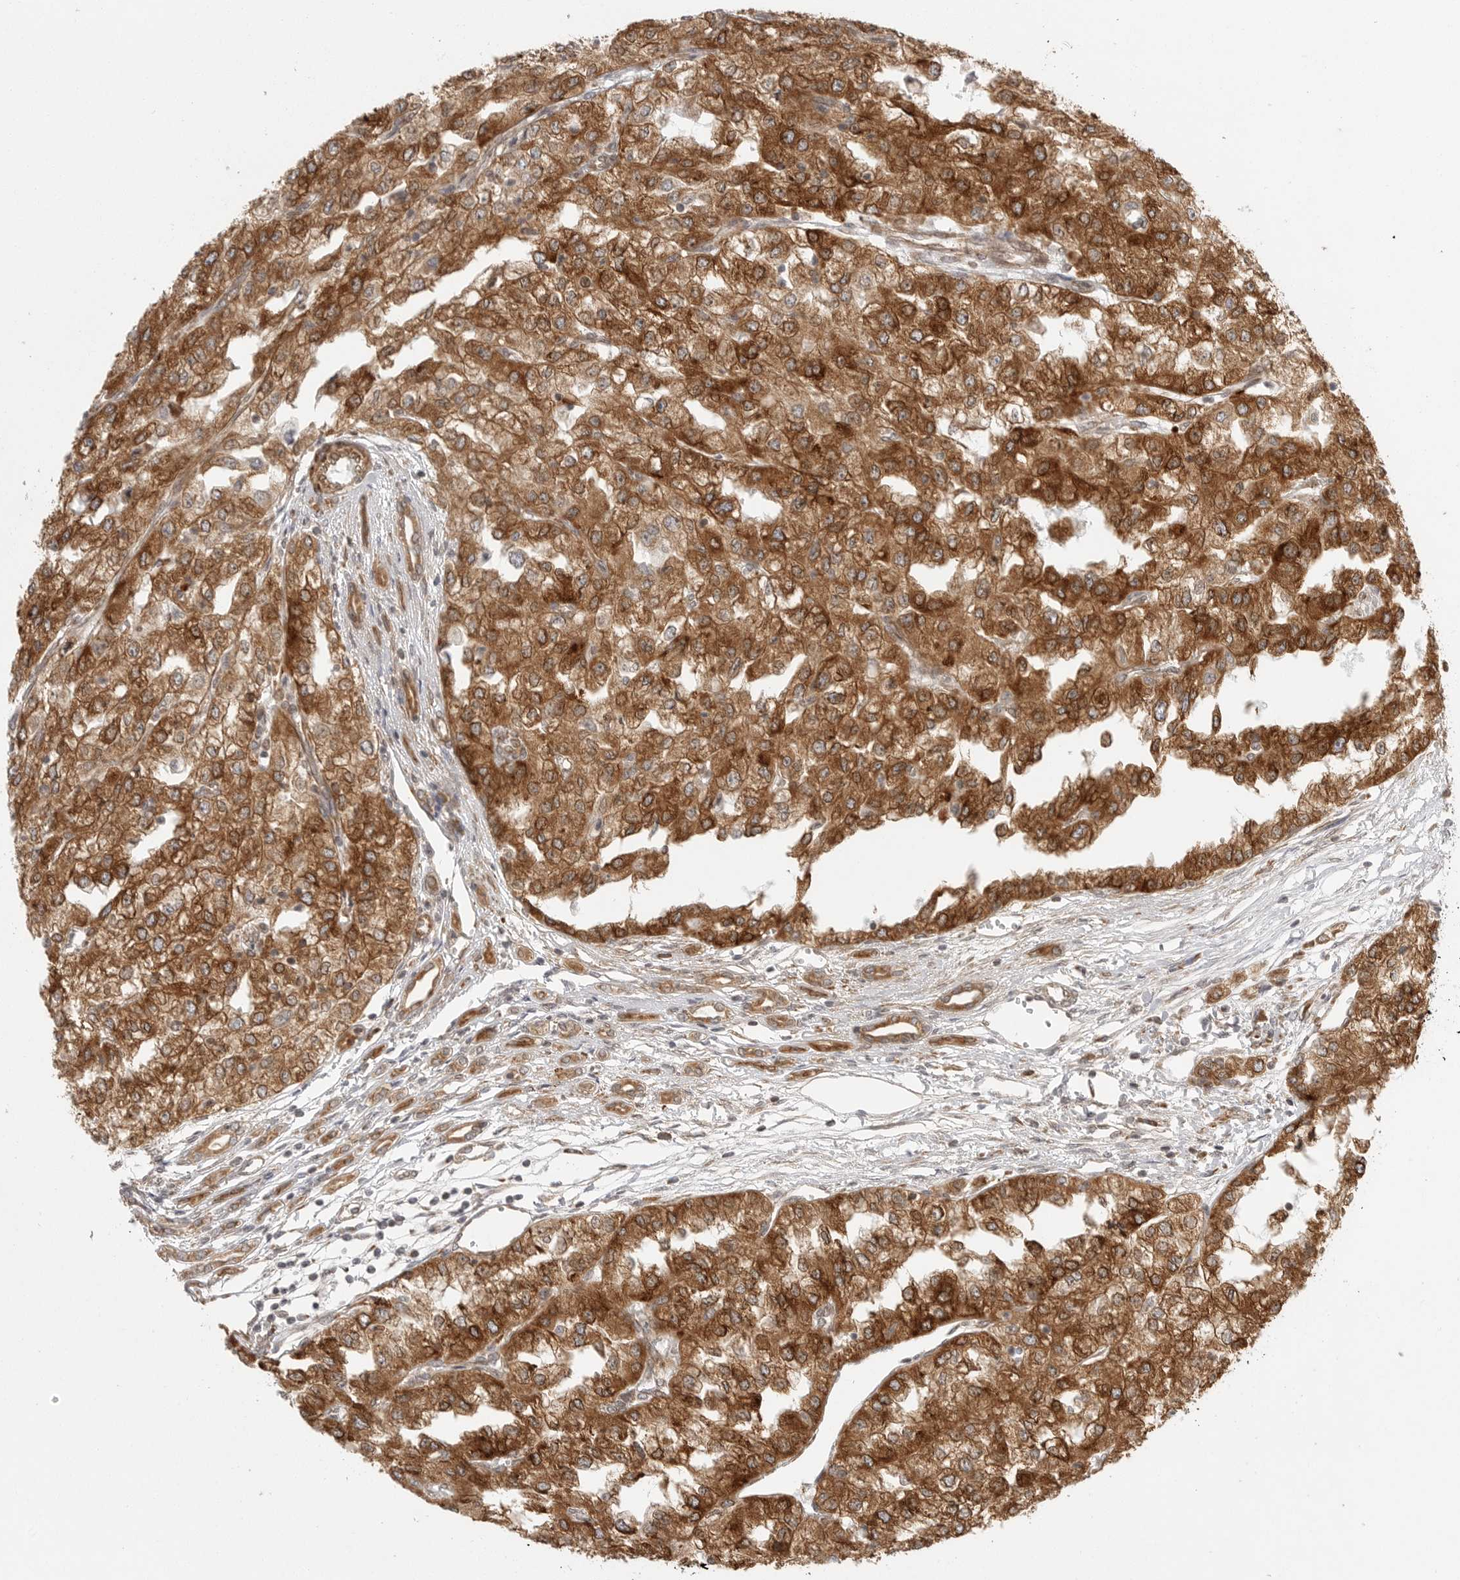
{"staining": {"intensity": "moderate", "quantity": ">75%", "location": "cytoplasmic/membranous"}, "tissue": "renal cancer", "cell_type": "Tumor cells", "image_type": "cancer", "snomed": [{"axis": "morphology", "description": "Adenocarcinoma, NOS"}, {"axis": "topography", "description": "Kidney"}], "caption": "Immunohistochemical staining of human renal adenocarcinoma reveals moderate cytoplasmic/membranous protein staining in approximately >75% of tumor cells.", "gene": "CERS2", "patient": {"sex": "female", "age": 54}}